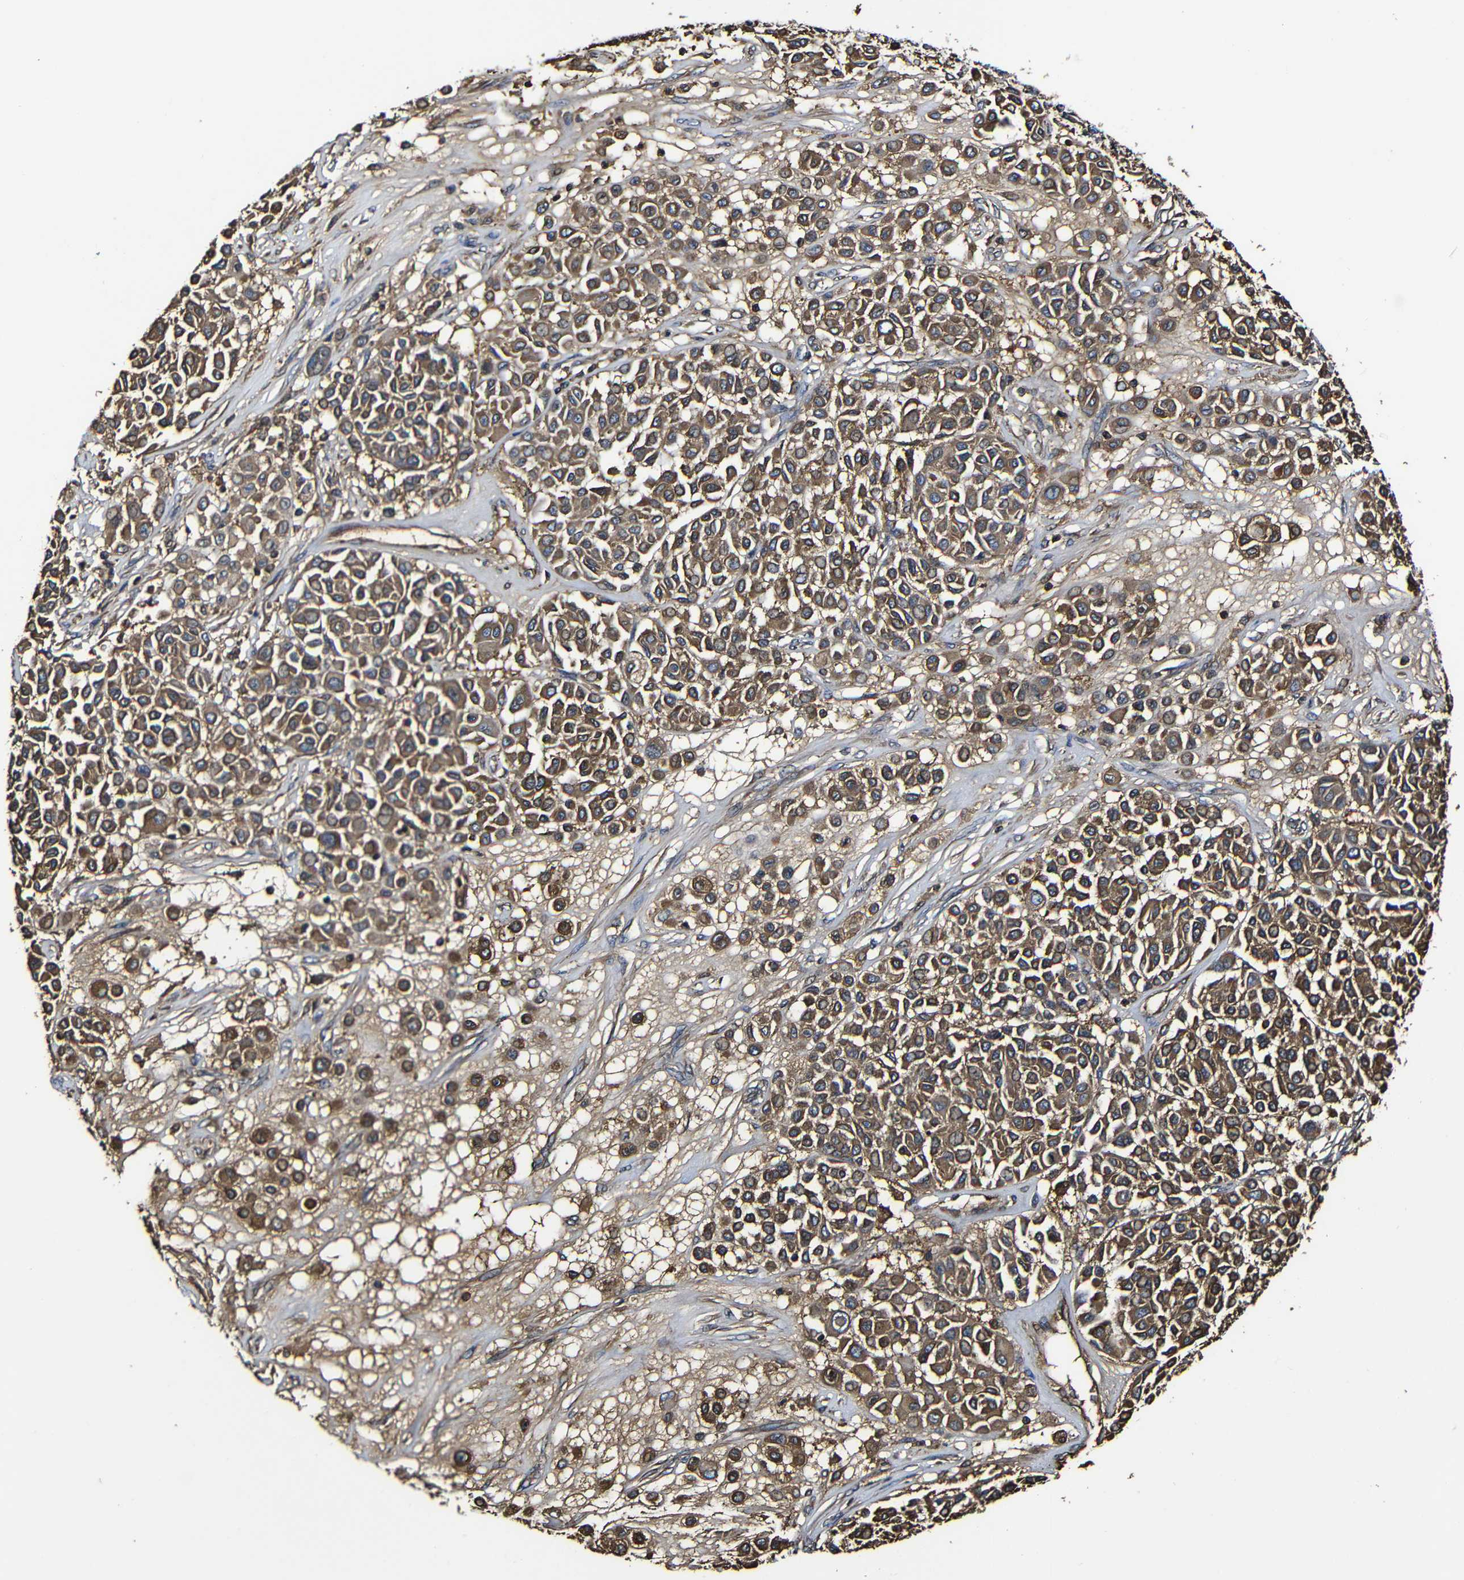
{"staining": {"intensity": "moderate", "quantity": ">75%", "location": "cytoplasmic/membranous"}, "tissue": "melanoma", "cell_type": "Tumor cells", "image_type": "cancer", "snomed": [{"axis": "morphology", "description": "Malignant melanoma, Metastatic site"}, {"axis": "topography", "description": "Soft tissue"}], "caption": "An IHC photomicrograph of tumor tissue is shown. Protein staining in brown labels moderate cytoplasmic/membranous positivity in melanoma within tumor cells. (DAB IHC, brown staining for protein, blue staining for nuclei).", "gene": "MSN", "patient": {"sex": "male", "age": 41}}